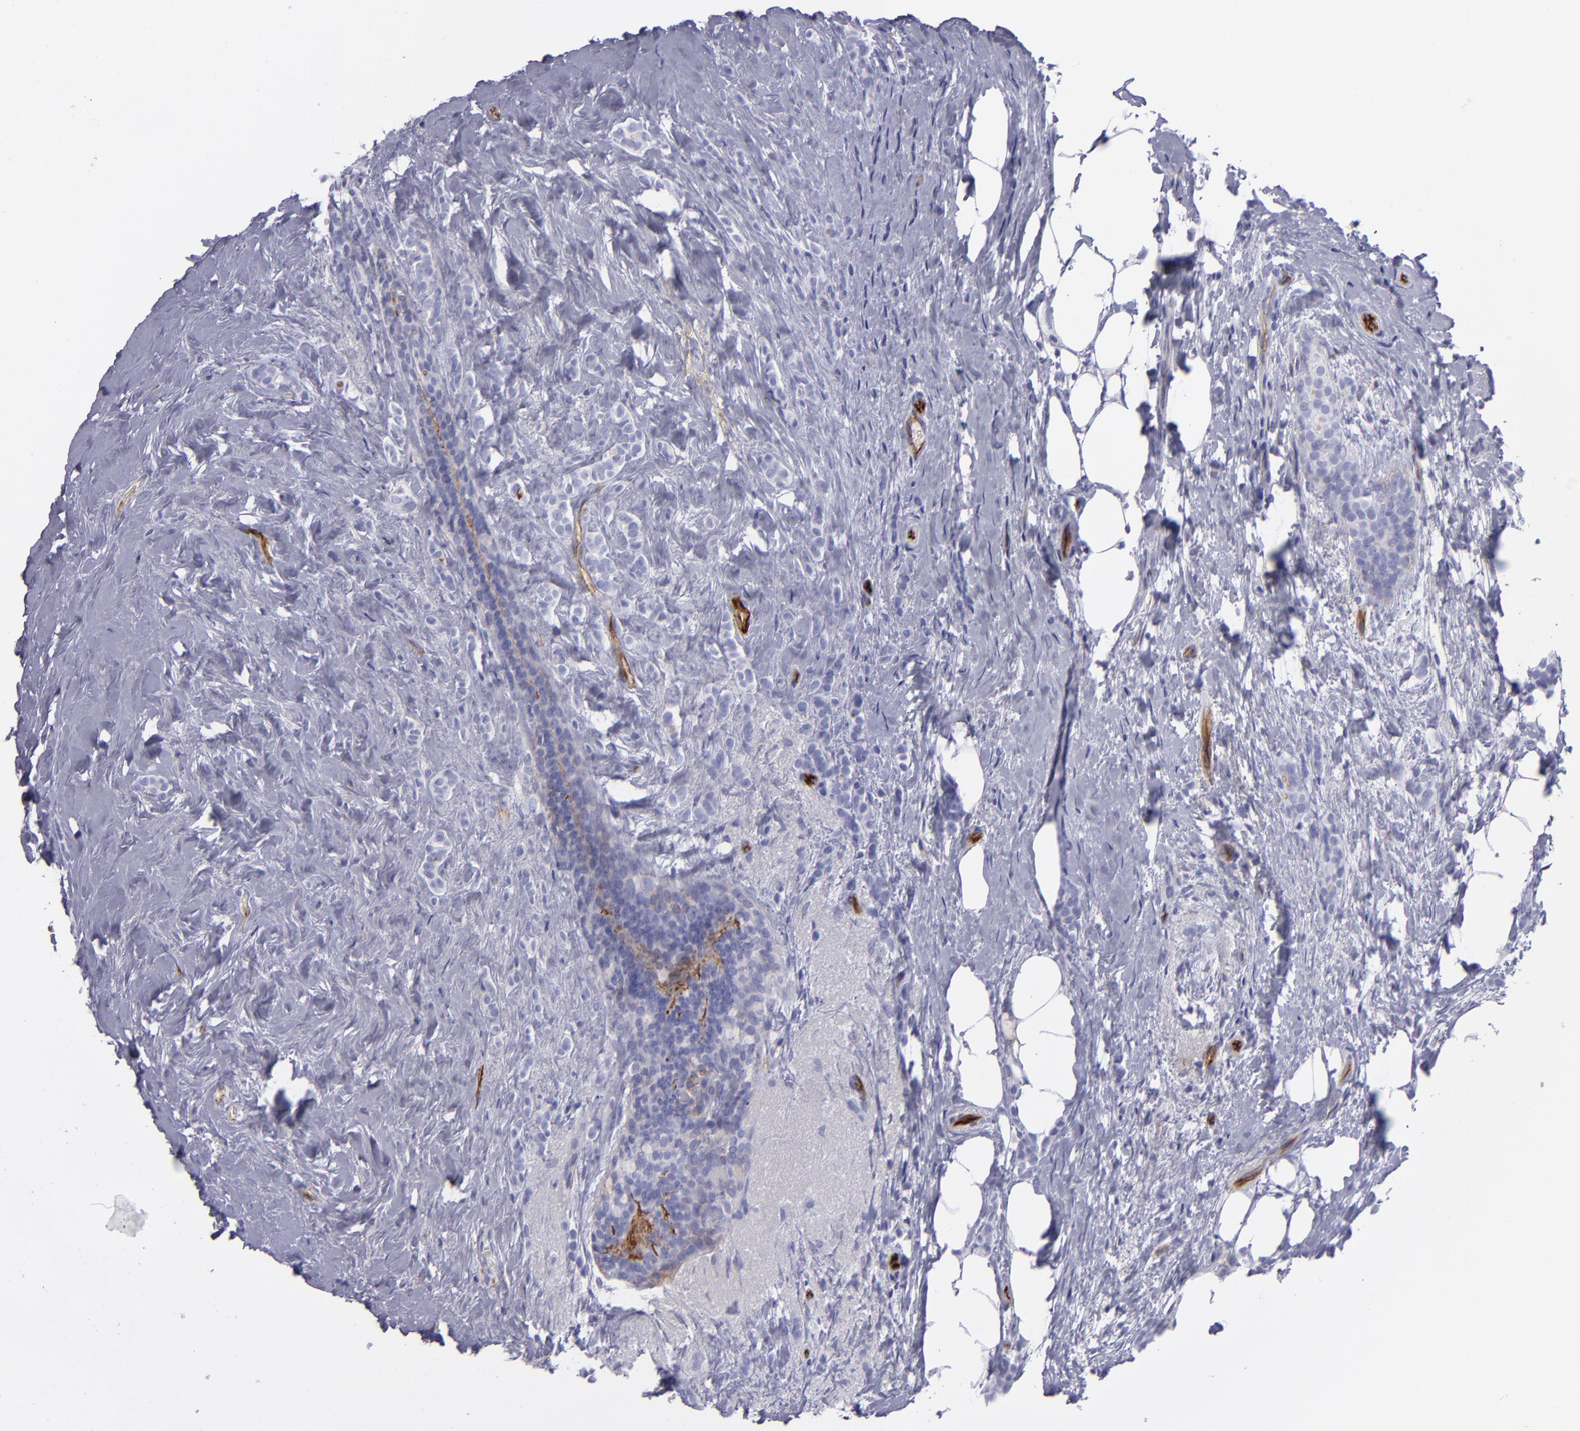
{"staining": {"intensity": "negative", "quantity": "none", "location": "none"}, "tissue": "breast cancer", "cell_type": "Tumor cells", "image_type": "cancer", "snomed": [{"axis": "morphology", "description": "Lobular carcinoma"}, {"axis": "topography", "description": "Breast"}], "caption": "This image is of breast lobular carcinoma stained with immunohistochemistry (IHC) to label a protein in brown with the nuclei are counter-stained blue. There is no expression in tumor cells. Brightfield microscopy of immunohistochemistry (IHC) stained with DAB (brown) and hematoxylin (blue), captured at high magnification.", "gene": "ACE", "patient": {"sex": "female", "age": 56}}